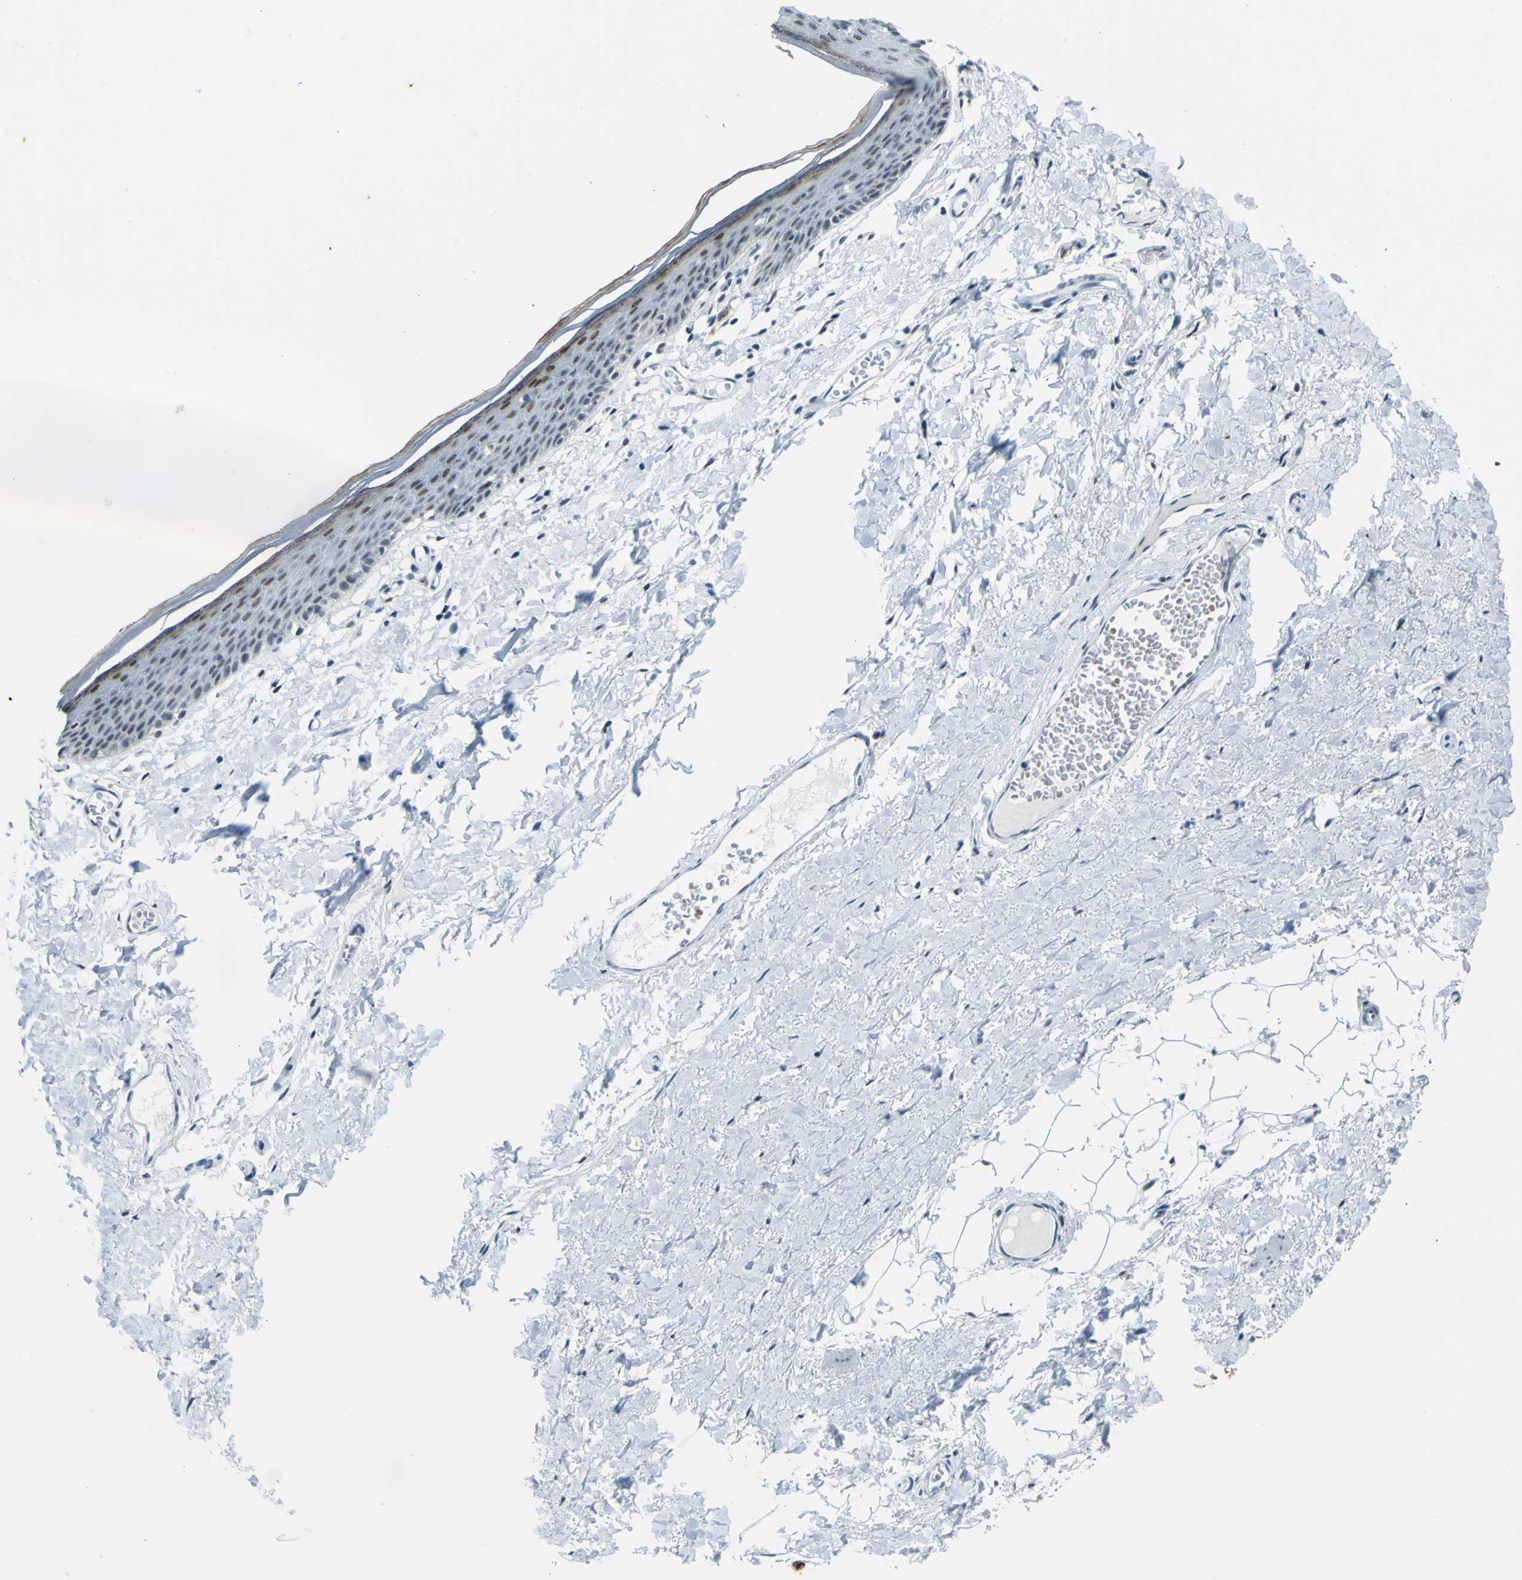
{"staining": {"intensity": "moderate", "quantity": "<25%", "location": "nuclear"}, "tissue": "skin", "cell_type": "Epidermal cells", "image_type": "normal", "snomed": [{"axis": "morphology", "description": "Normal tissue, NOS"}, {"axis": "topography", "description": "Vulva"}], "caption": "This photomicrograph reveals benign skin stained with IHC to label a protein in brown. The nuclear of epidermal cells show moderate positivity for the protein. Nuclei are counter-stained blue.", "gene": "CEBPG", "patient": {"sex": "female", "age": 54}}